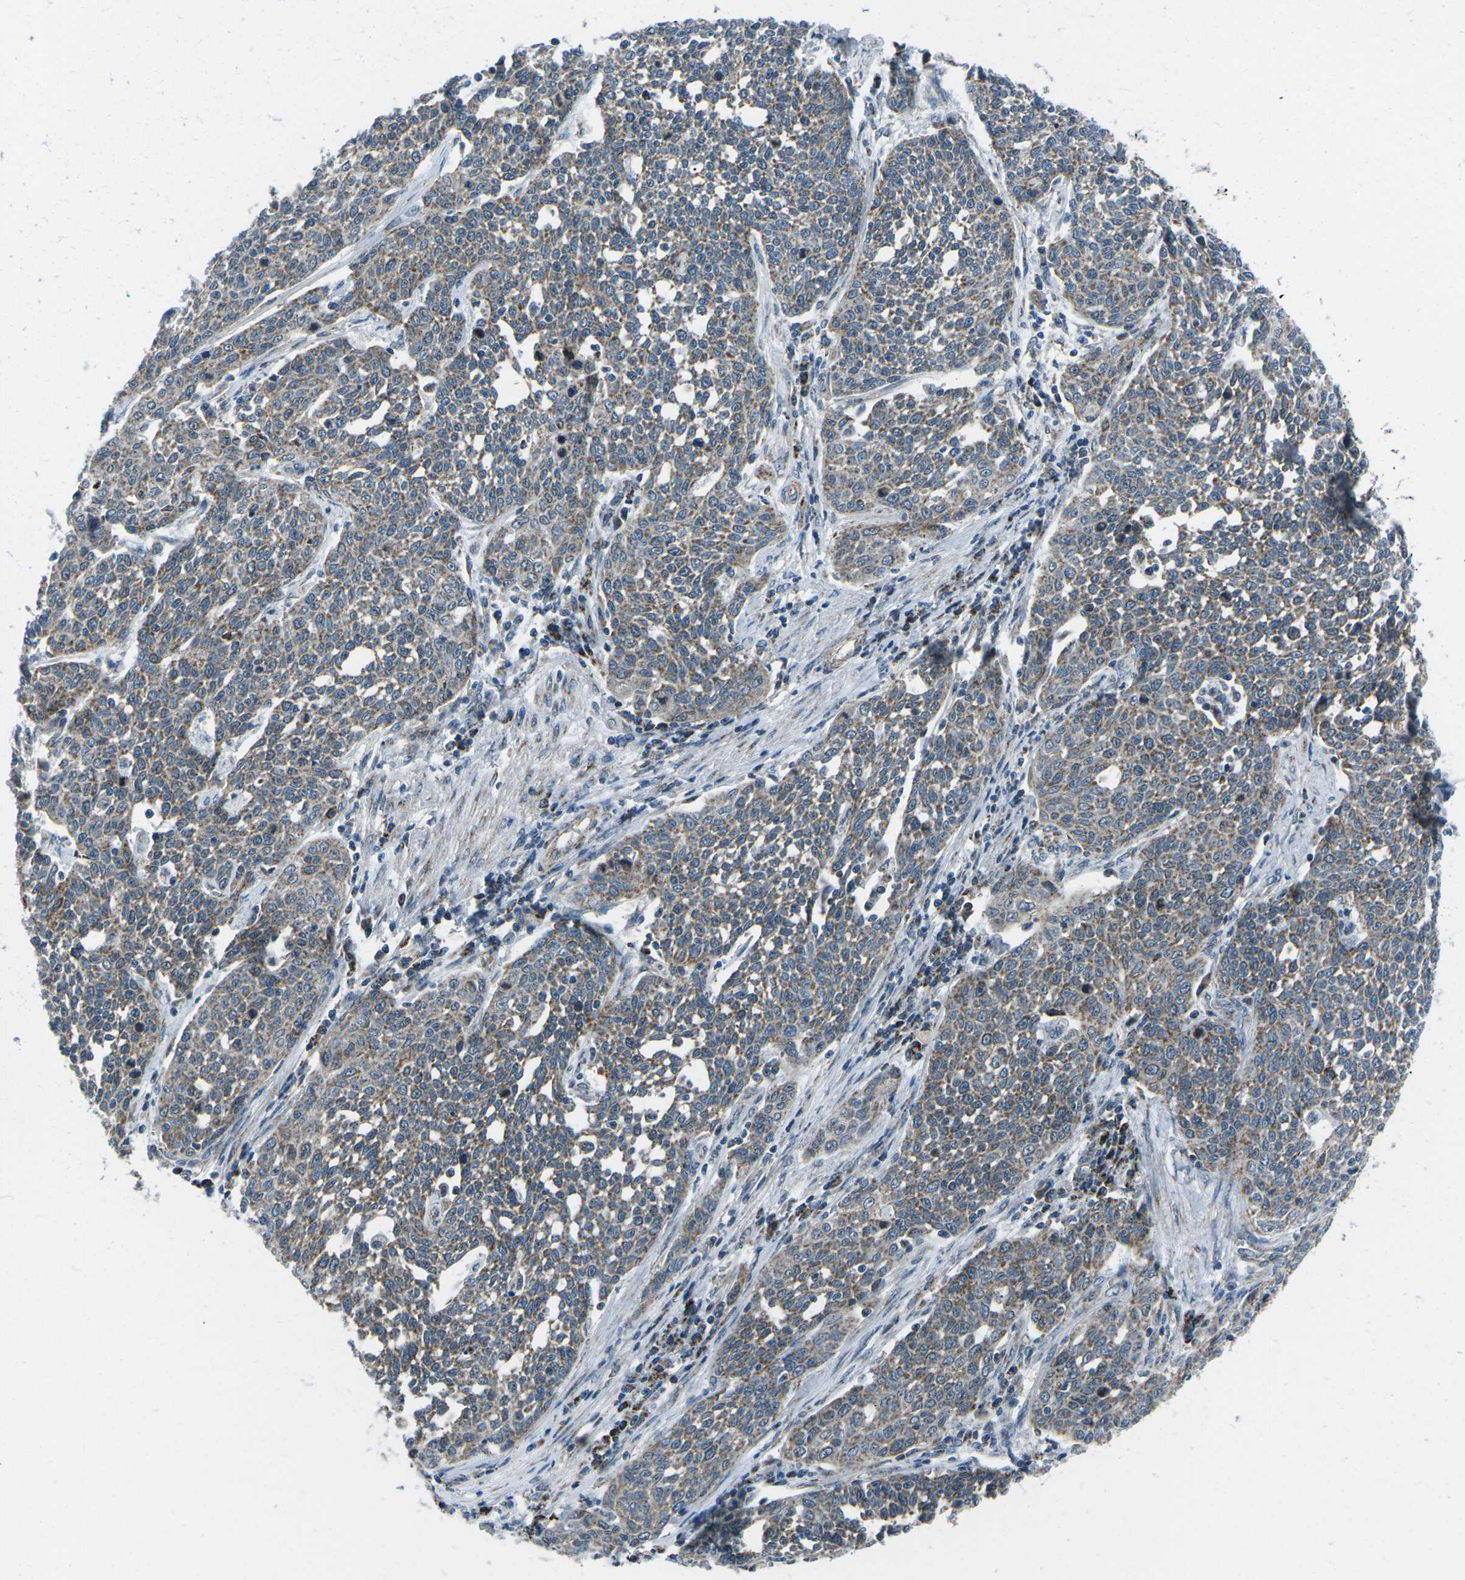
{"staining": {"intensity": "moderate", "quantity": ">75%", "location": "cytoplasmic/membranous"}, "tissue": "cervical cancer", "cell_type": "Tumor cells", "image_type": "cancer", "snomed": [{"axis": "morphology", "description": "Squamous cell carcinoma, NOS"}, {"axis": "topography", "description": "Cervix"}], "caption": "Immunohistochemistry of human cervical cancer displays medium levels of moderate cytoplasmic/membranous expression in about >75% of tumor cells.", "gene": "RFESD", "patient": {"sex": "female", "age": 34}}